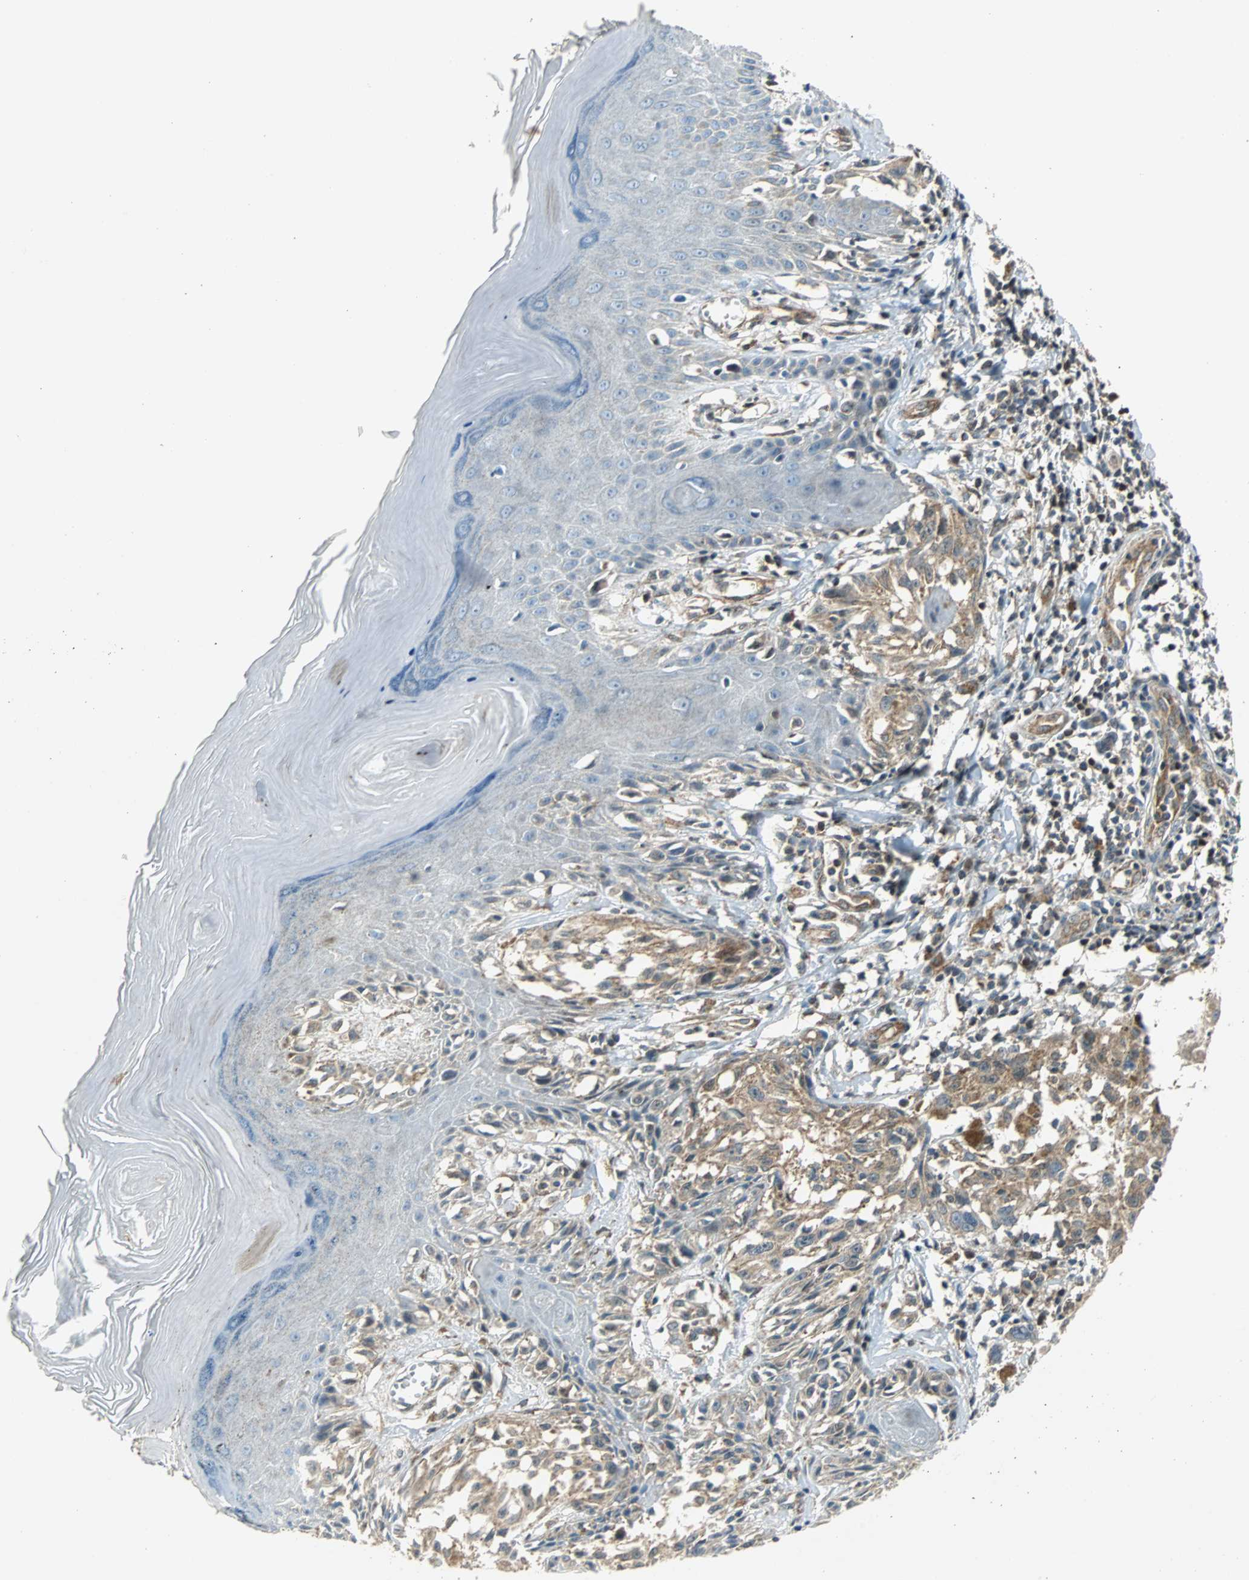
{"staining": {"intensity": "moderate", "quantity": ">75%", "location": "cytoplasmic/membranous"}, "tissue": "melanoma", "cell_type": "Tumor cells", "image_type": "cancer", "snomed": [{"axis": "morphology", "description": "Malignant melanoma, NOS"}, {"axis": "topography", "description": "Skin"}], "caption": "Immunohistochemical staining of melanoma exhibits moderate cytoplasmic/membranous protein expression in about >75% of tumor cells. (DAB IHC with brightfield microscopy, high magnification).", "gene": "GSDMD", "patient": {"sex": "female", "age": 77}}